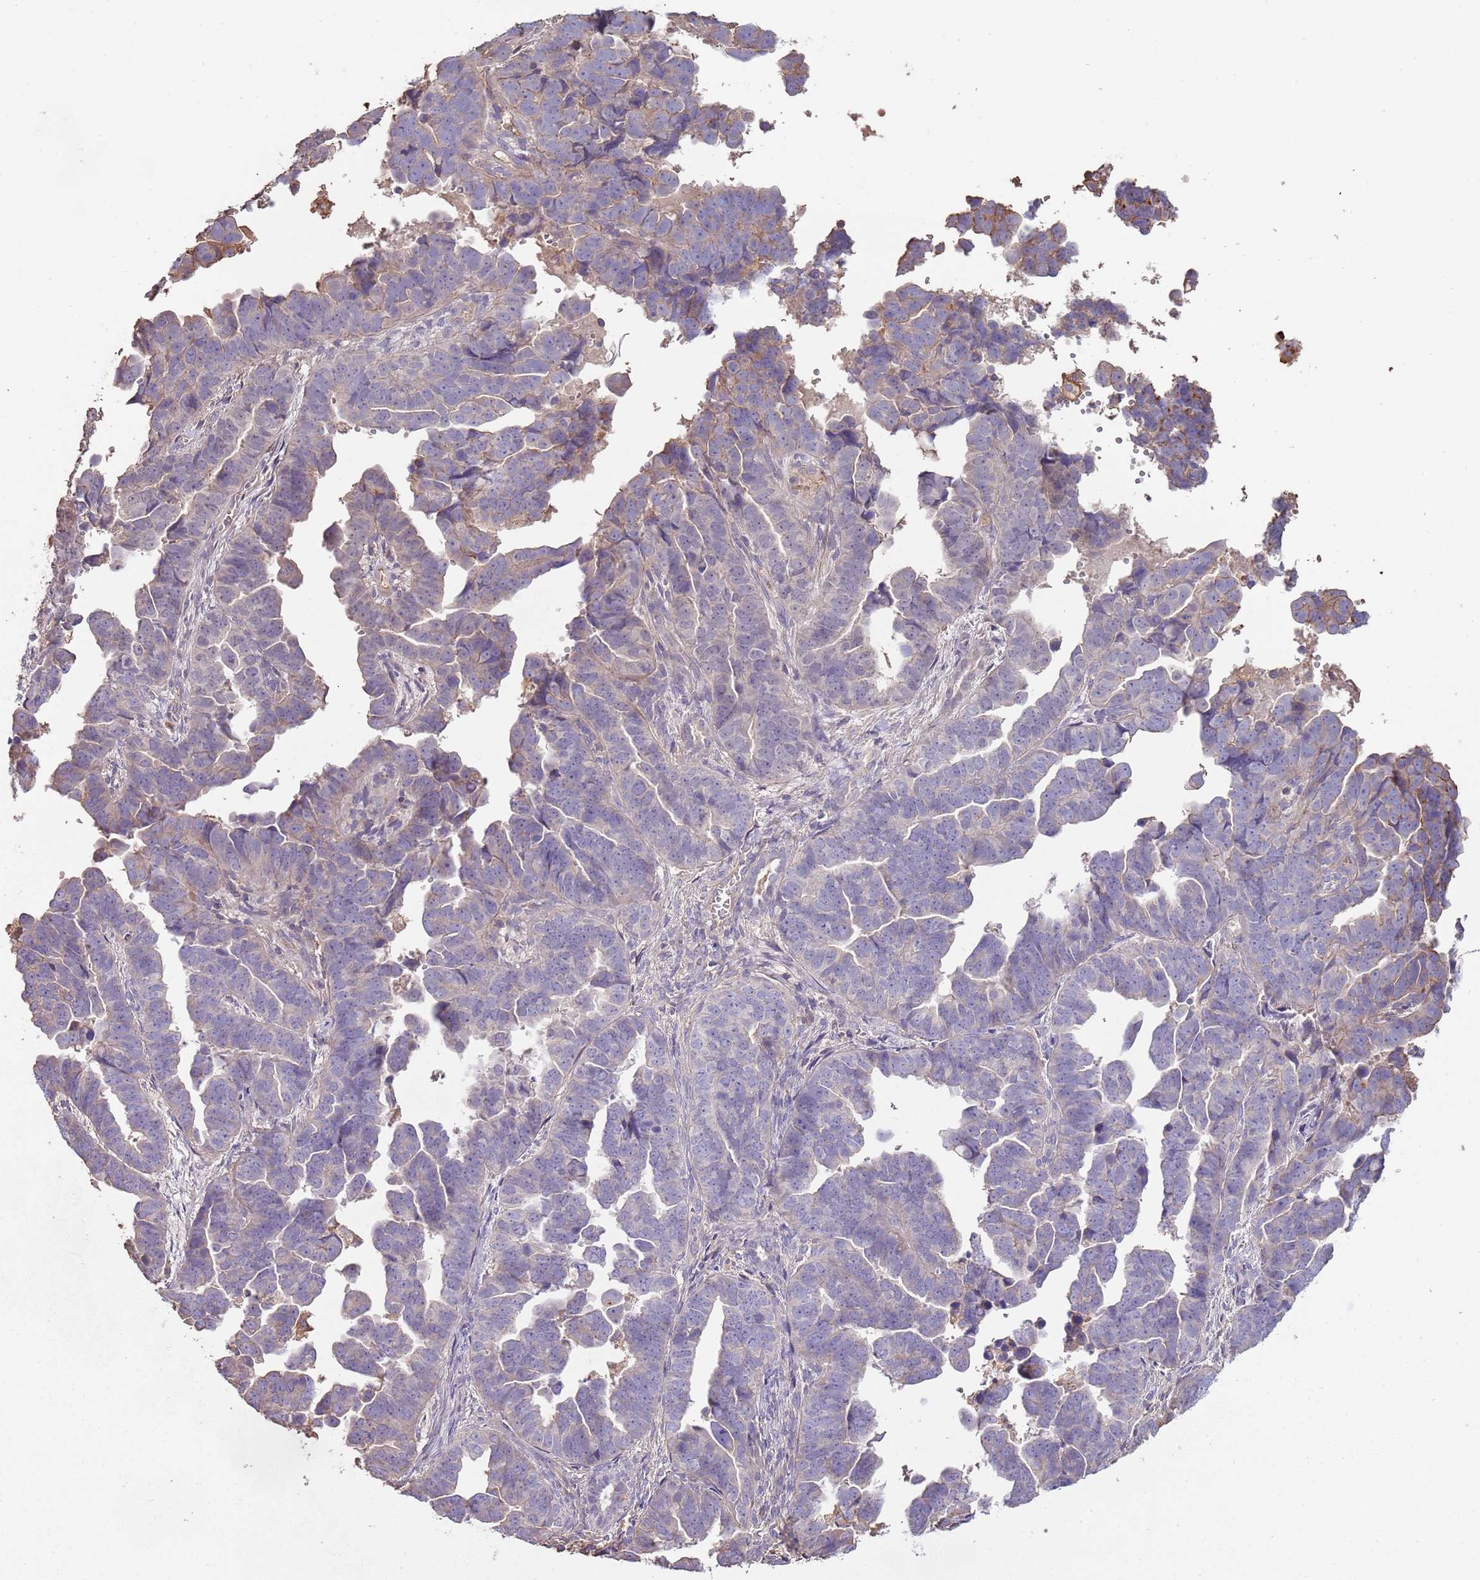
{"staining": {"intensity": "weak", "quantity": "25%-75%", "location": "cytoplasmic/membranous"}, "tissue": "endometrial cancer", "cell_type": "Tumor cells", "image_type": "cancer", "snomed": [{"axis": "morphology", "description": "Adenocarcinoma, NOS"}, {"axis": "topography", "description": "Endometrium"}], "caption": "DAB (3,3'-diaminobenzidine) immunohistochemical staining of human adenocarcinoma (endometrial) reveals weak cytoplasmic/membranous protein staining in about 25%-75% of tumor cells. Nuclei are stained in blue.", "gene": "FECH", "patient": {"sex": "female", "age": 75}}